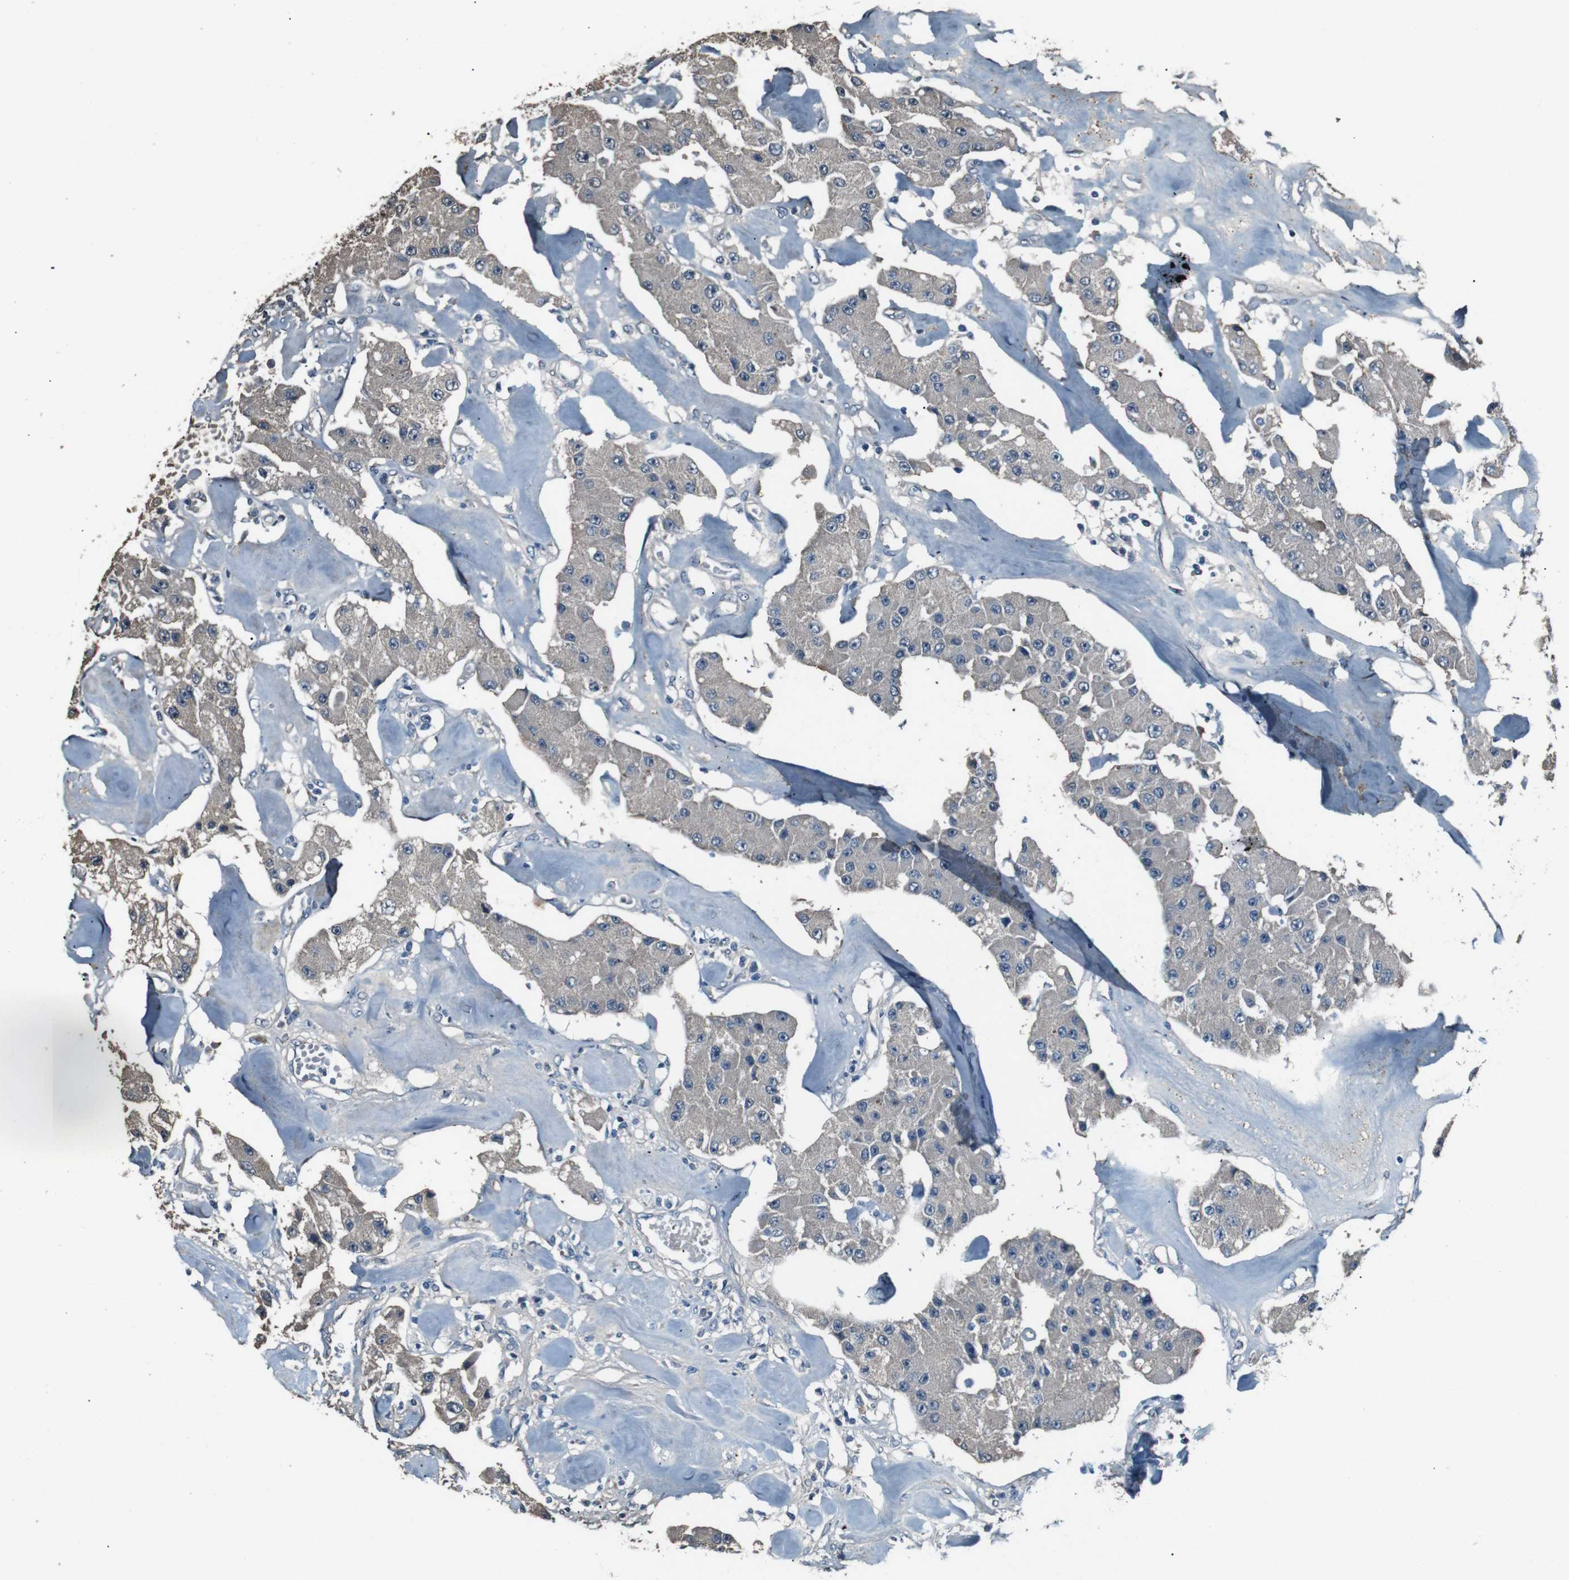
{"staining": {"intensity": "weak", "quantity": ">75%", "location": "cytoplasmic/membranous"}, "tissue": "carcinoid", "cell_type": "Tumor cells", "image_type": "cancer", "snomed": [{"axis": "morphology", "description": "Carcinoid, malignant, NOS"}, {"axis": "topography", "description": "Pancreas"}], "caption": "Protein positivity by IHC exhibits weak cytoplasmic/membranous expression in about >75% of tumor cells in carcinoid (malignant).", "gene": "LEP", "patient": {"sex": "male", "age": 41}}